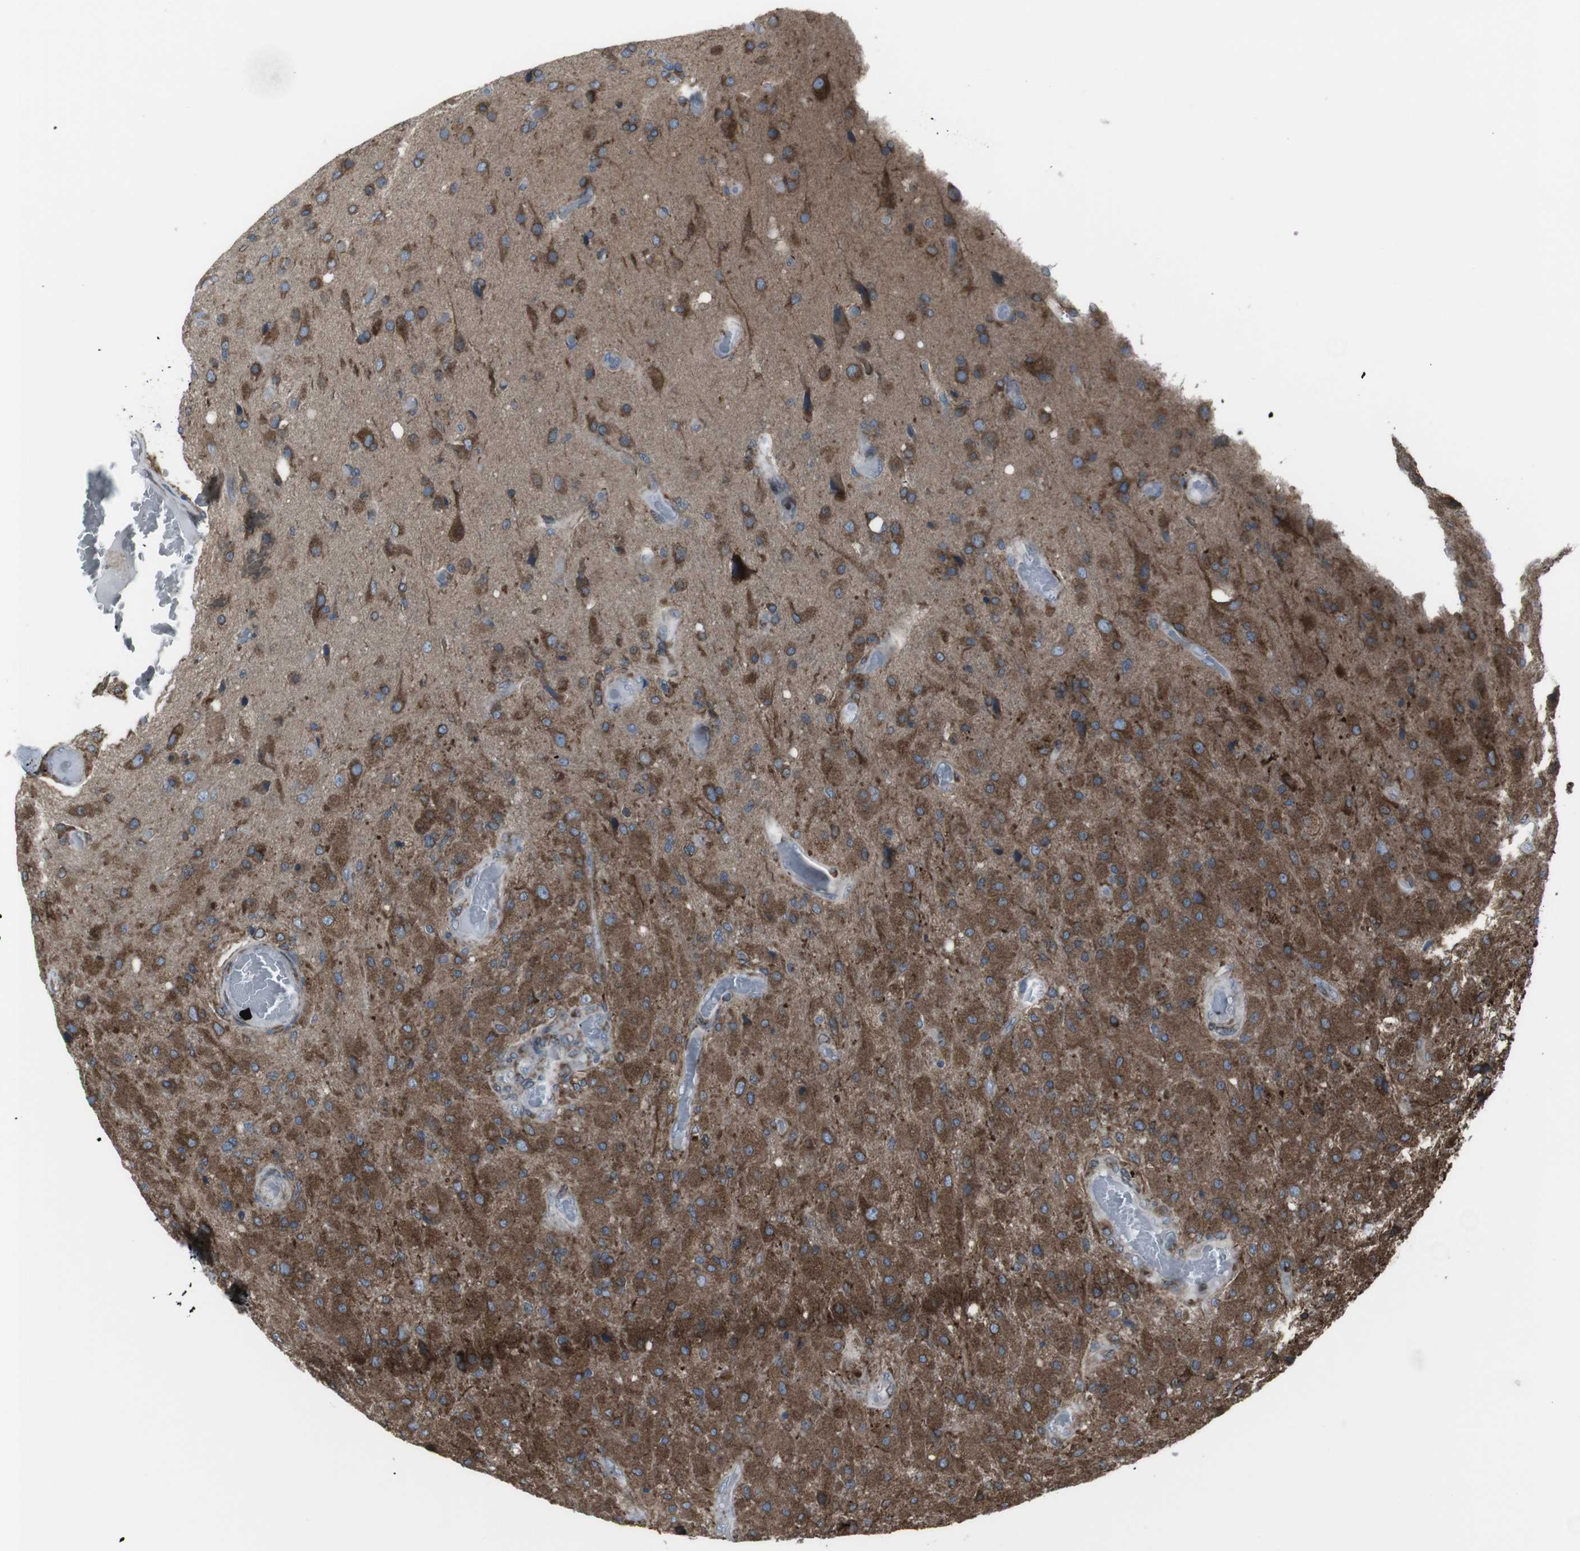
{"staining": {"intensity": "moderate", "quantity": ">75%", "location": "cytoplasmic/membranous"}, "tissue": "glioma", "cell_type": "Tumor cells", "image_type": "cancer", "snomed": [{"axis": "morphology", "description": "Normal tissue, NOS"}, {"axis": "morphology", "description": "Glioma, malignant, High grade"}, {"axis": "topography", "description": "Cerebral cortex"}], "caption": "This is a micrograph of immunohistochemistry (IHC) staining of malignant glioma (high-grade), which shows moderate staining in the cytoplasmic/membranous of tumor cells.", "gene": "LNPK", "patient": {"sex": "male", "age": 77}}